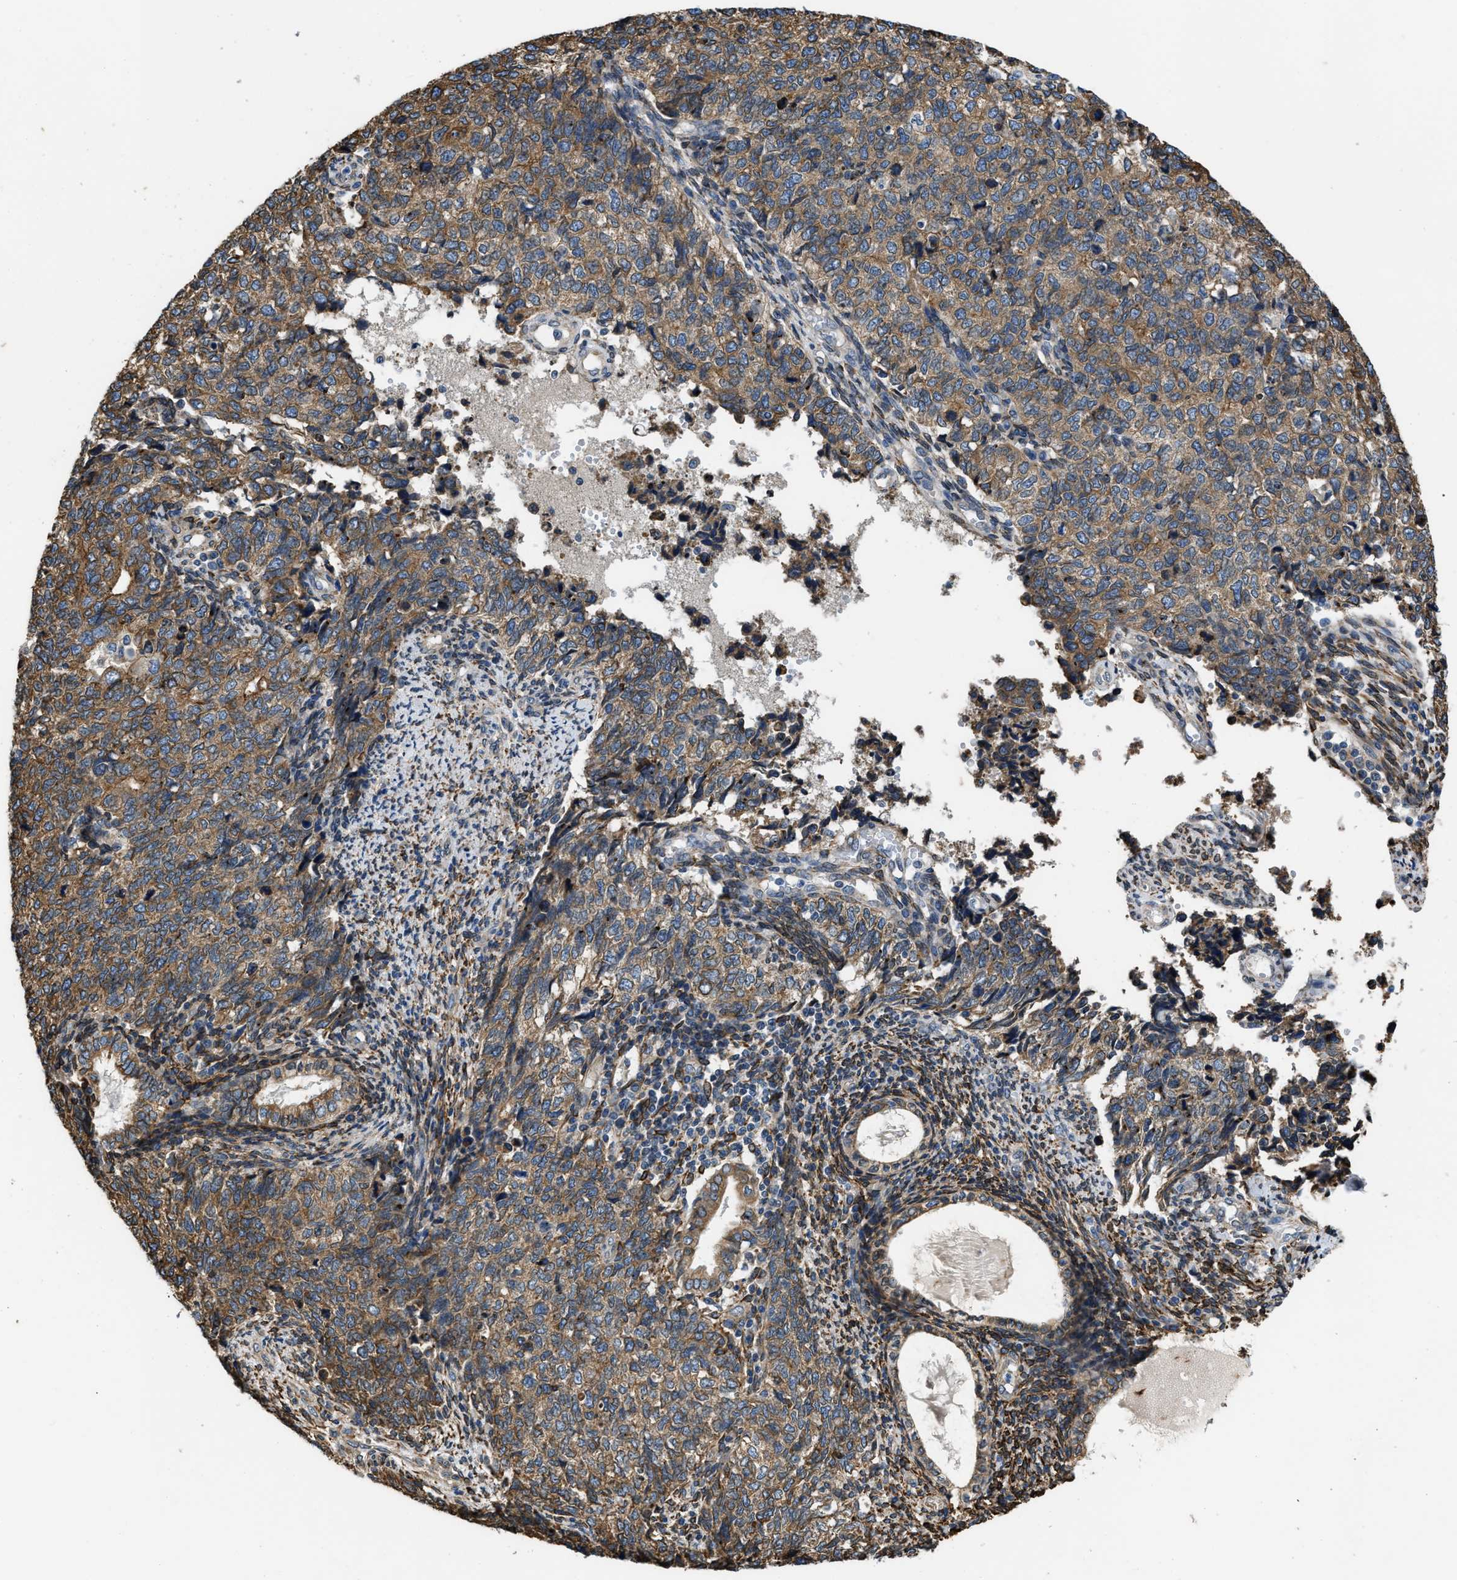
{"staining": {"intensity": "moderate", "quantity": ">75%", "location": "cytoplasmic/membranous"}, "tissue": "cervical cancer", "cell_type": "Tumor cells", "image_type": "cancer", "snomed": [{"axis": "morphology", "description": "Squamous cell carcinoma, NOS"}, {"axis": "topography", "description": "Cervix"}], "caption": "A micrograph showing moderate cytoplasmic/membranous staining in about >75% of tumor cells in cervical cancer (squamous cell carcinoma), as visualized by brown immunohistochemical staining.", "gene": "ARL6IP5", "patient": {"sex": "female", "age": 63}}